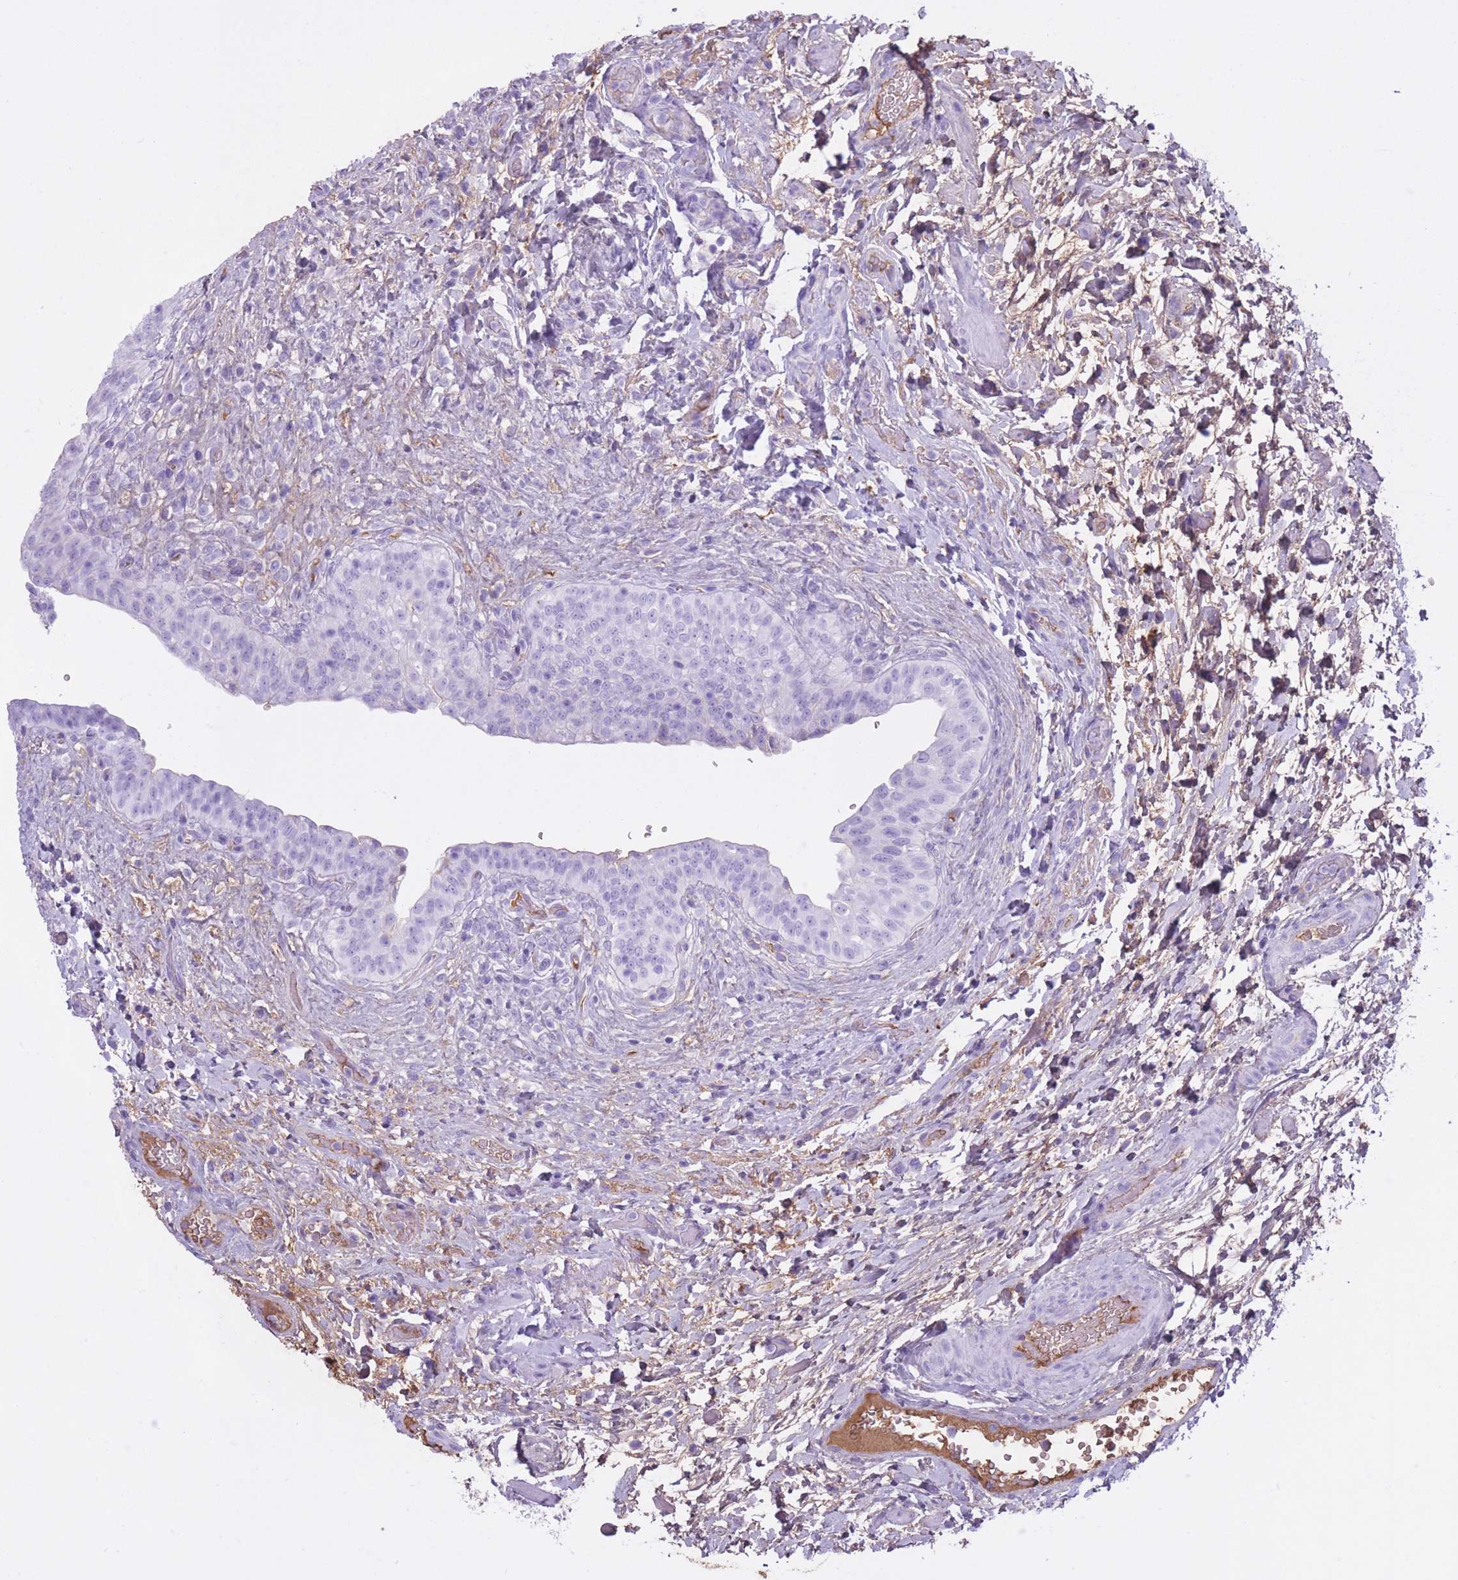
{"staining": {"intensity": "negative", "quantity": "none", "location": "none"}, "tissue": "urinary bladder", "cell_type": "Urothelial cells", "image_type": "normal", "snomed": [{"axis": "morphology", "description": "Normal tissue, NOS"}, {"axis": "topography", "description": "Urinary bladder"}], "caption": "The micrograph demonstrates no significant positivity in urothelial cells of urinary bladder. Nuclei are stained in blue.", "gene": "AP3S1", "patient": {"sex": "male", "age": 69}}